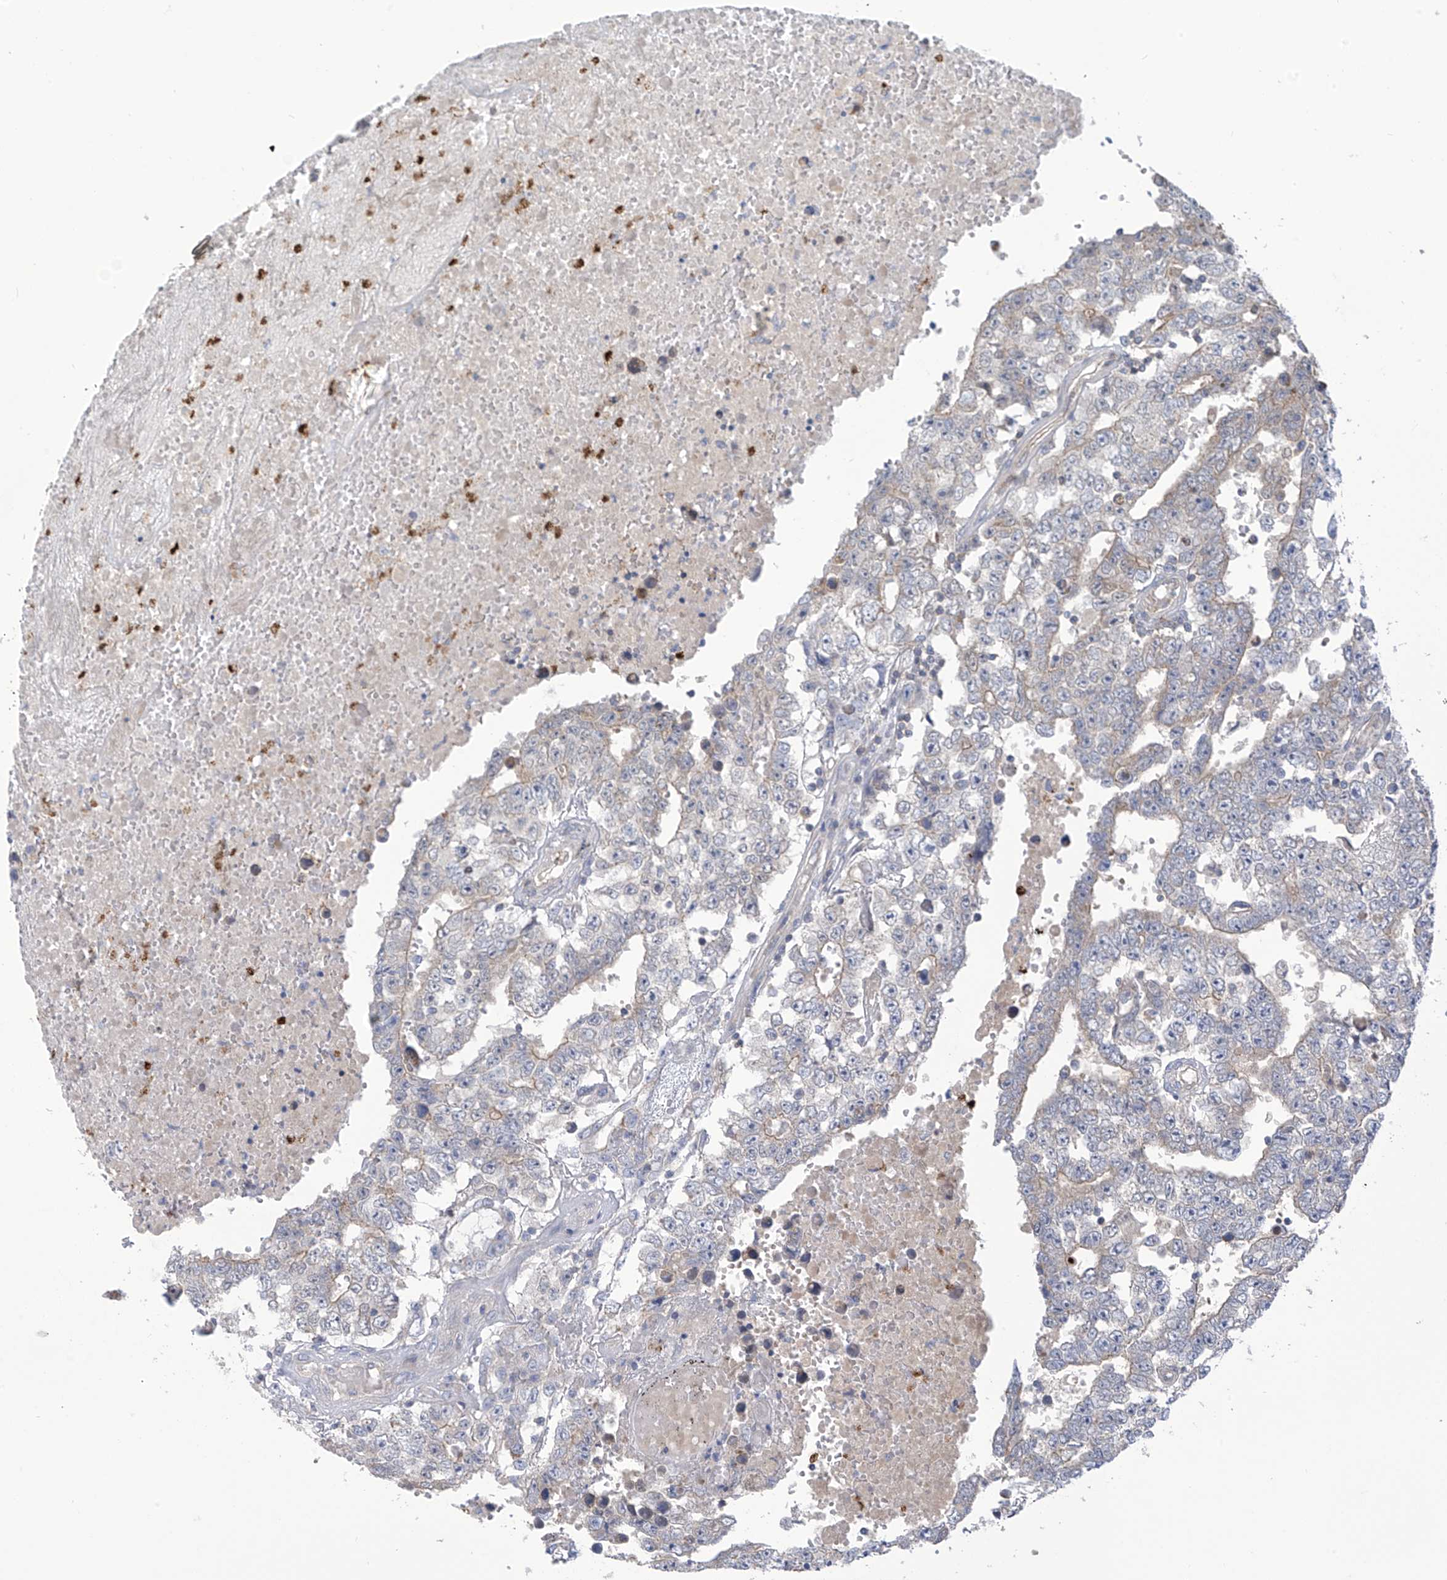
{"staining": {"intensity": "negative", "quantity": "none", "location": "none"}, "tissue": "testis cancer", "cell_type": "Tumor cells", "image_type": "cancer", "snomed": [{"axis": "morphology", "description": "Carcinoma, Embryonal, NOS"}, {"axis": "topography", "description": "Testis"}], "caption": "Immunohistochemistry (IHC) histopathology image of testis embryonal carcinoma stained for a protein (brown), which displays no expression in tumor cells.", "gene": "IBA57", "patient": {"sex": "male", "age": 25}}